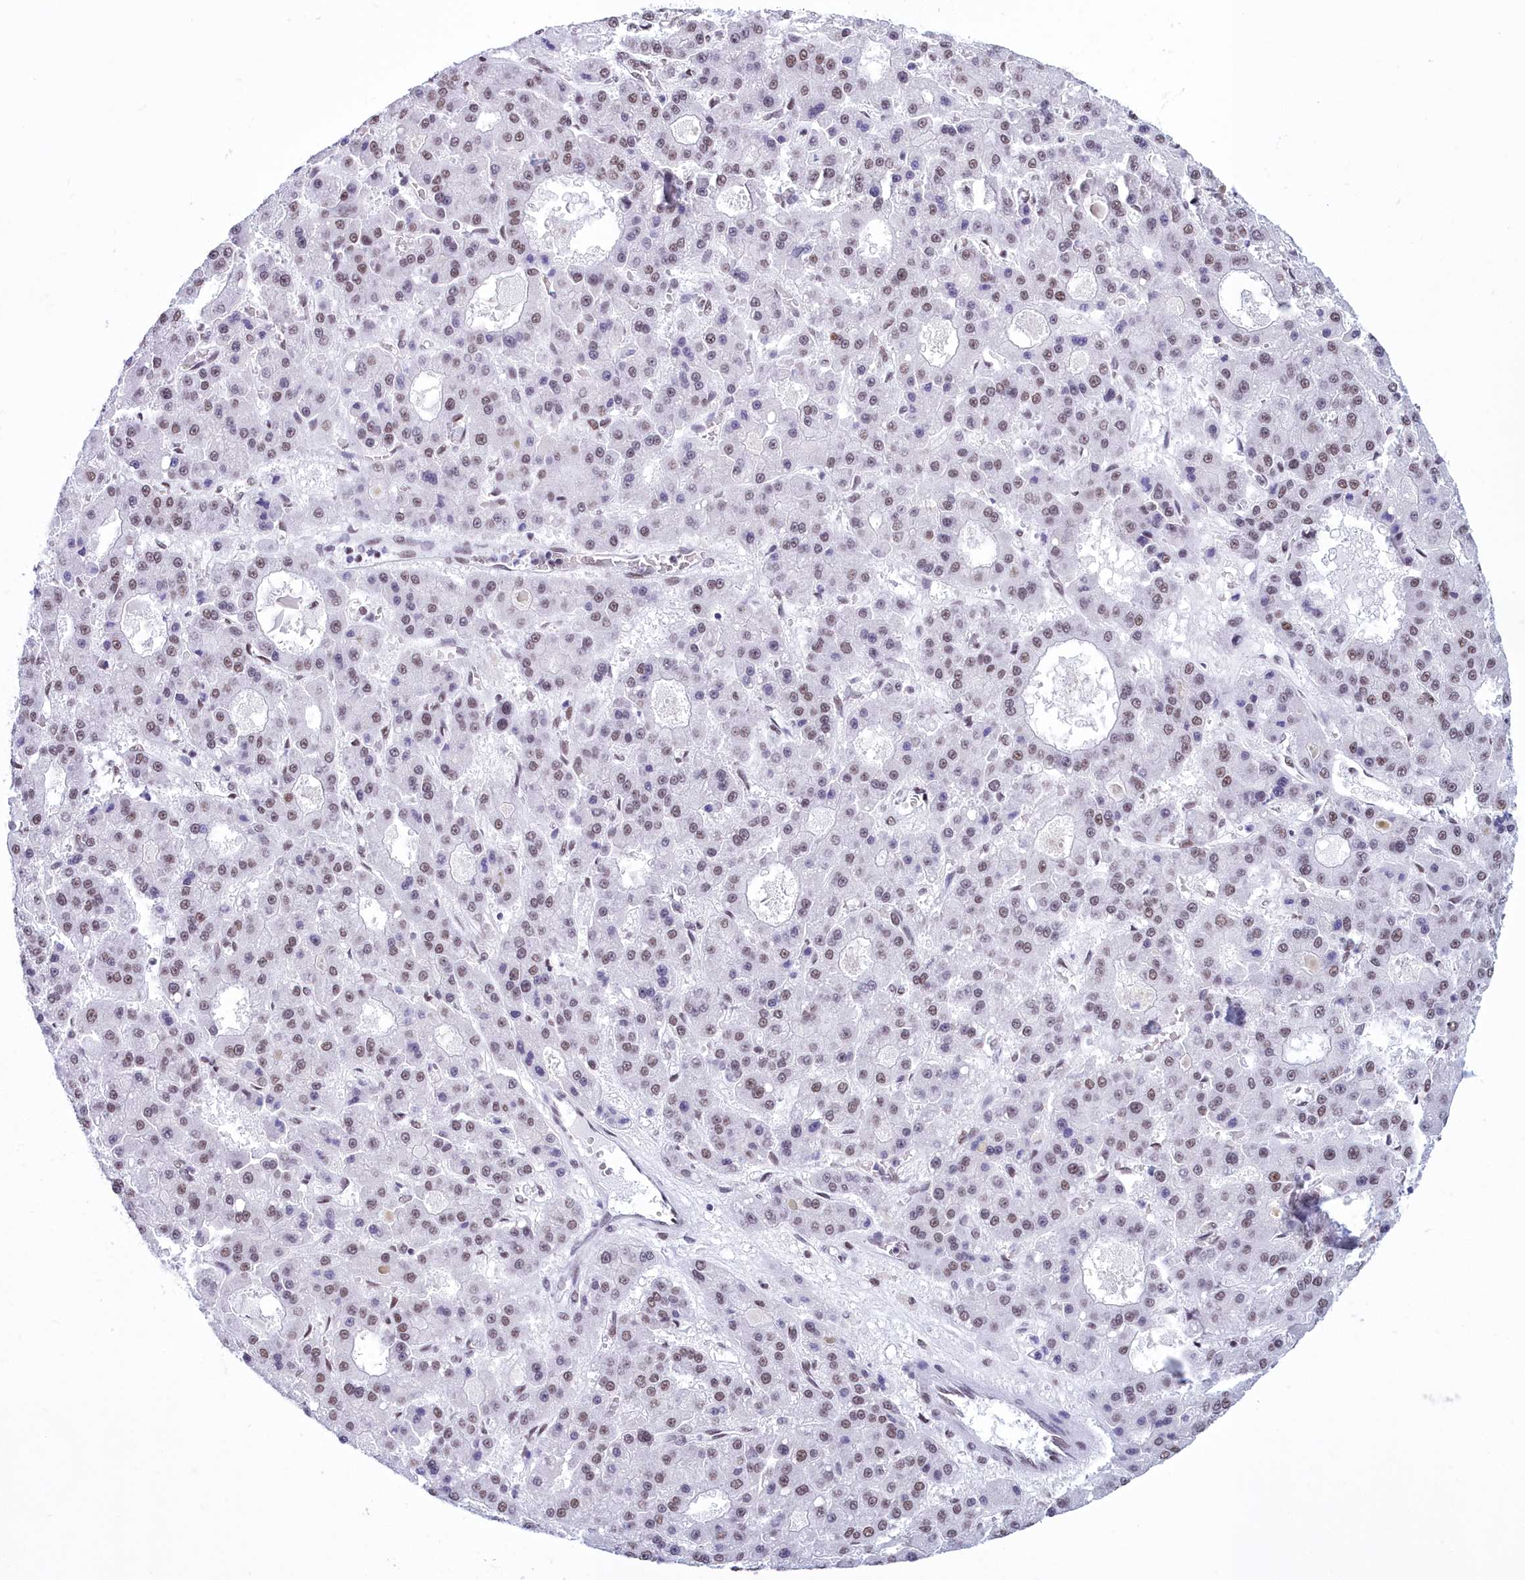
{"staining": {"intensity": "moderate", "quantity": ">75%", "location": "nuclear"}, "tissue": "liver cancer", "cell_type": "Tumor cells", "image_type": "cancer", "snomed": [{"axis": "morphology", "description": "Carcinoma, Hepatocellular, NOS"}, {"axis": "topography", "description": "Liver"}], "caption": "Liver cancer stained for a protein exhibits moderate nuclear positivity in tumor cells.", "gene": "CDC26", "patient": {"sex": "male", "age": 70}}